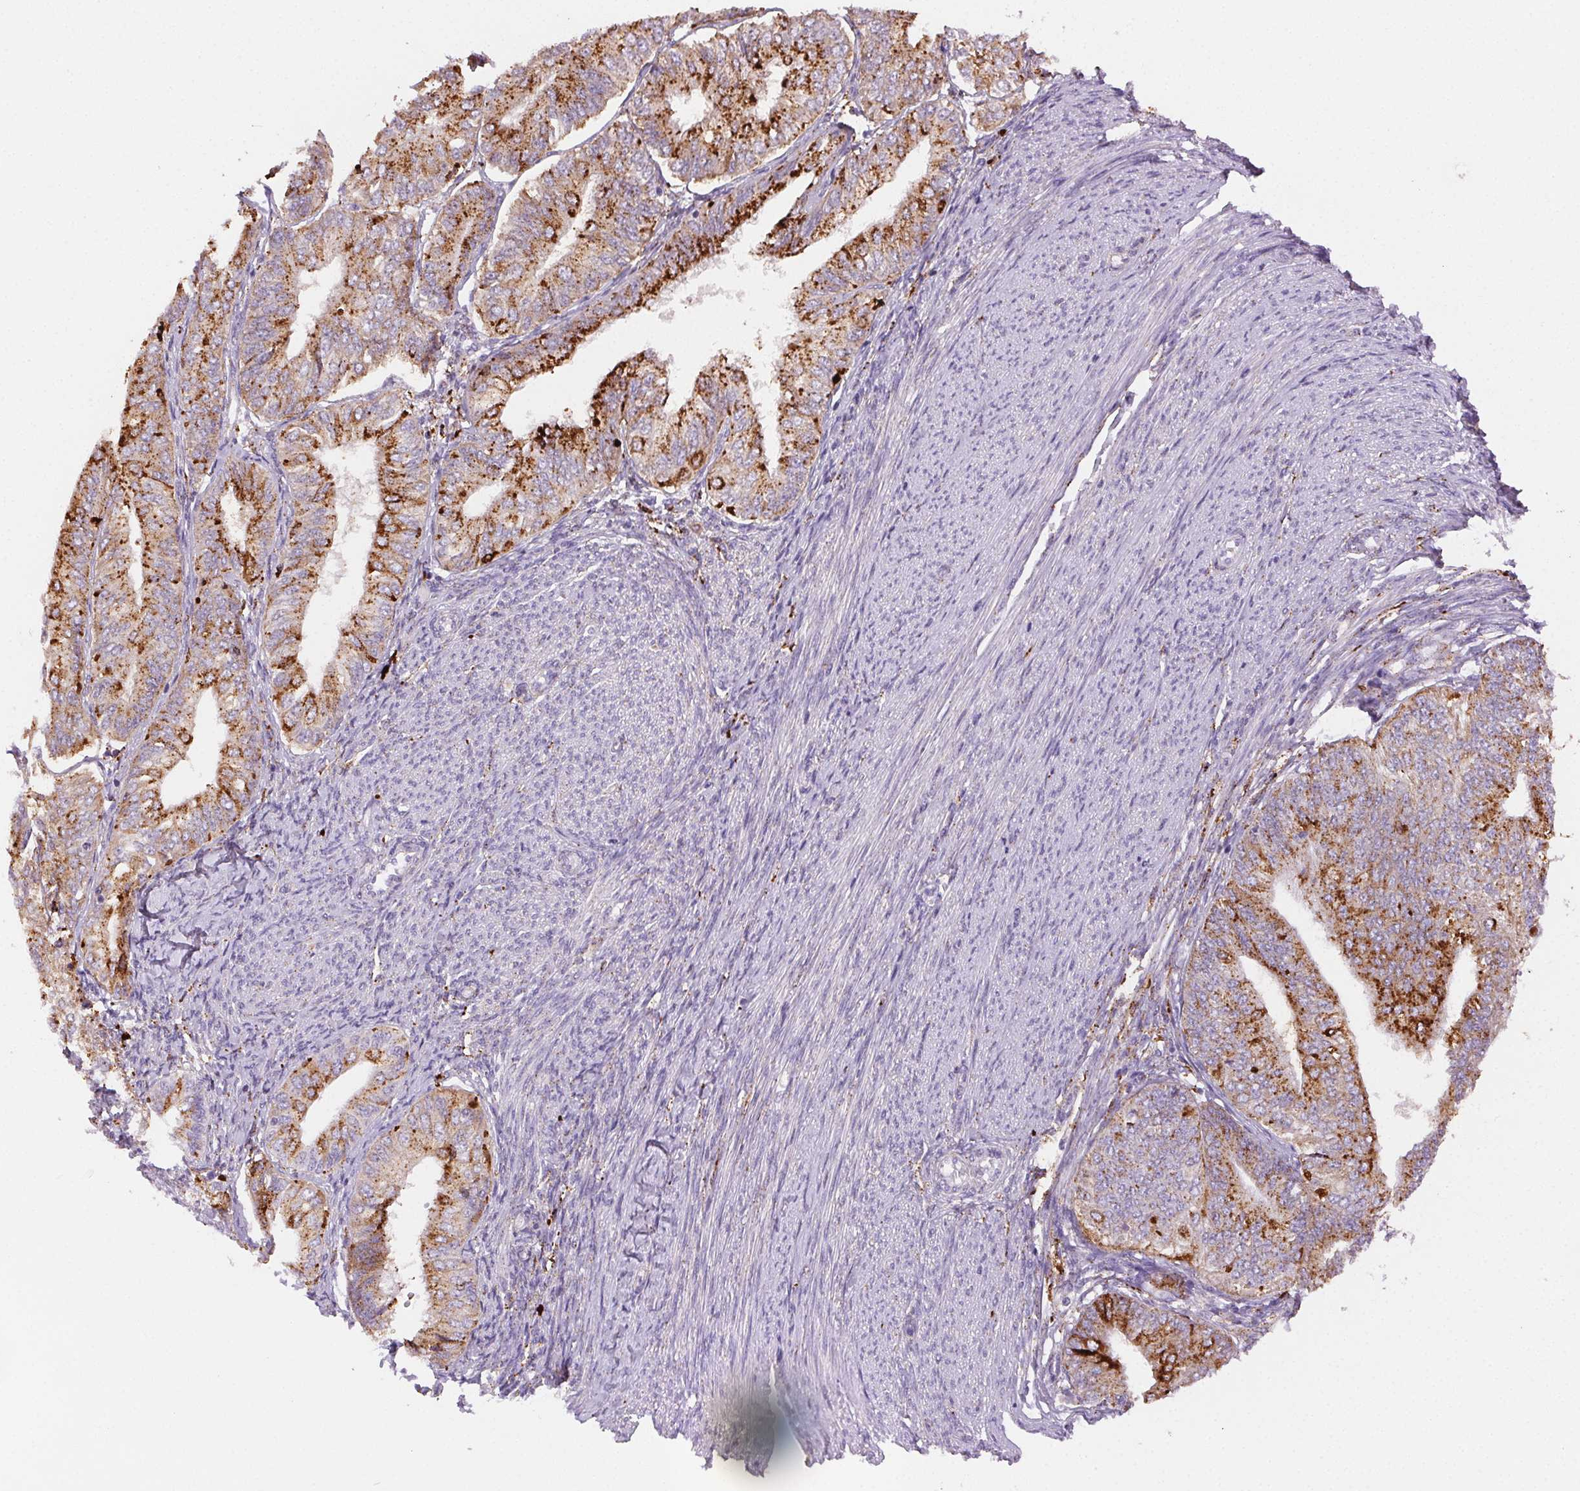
{"staining": {"intensity": "strong", "quantity": "25%-75%", "location": "cytoplasmic/membranous"}, "tissue": "endometrial cancer", "cell_type": "Tumor cells", "image_type": "cancer", "snomed": [{"axis": "morphology", "description": "Adenocarcinoma, NOS"}, {"axis": "topography", "description": "Endometrium"}], "caption": "DAB (3,3'-diaminobenzidine) immunohistochemical staining of endometrial adenocarcinoma shows strong cytoplasmic/membranous protein positivity in about 25%-75% of tumor cells. The staining was performed using DAB, with brown indicating positive protein expression. Nuclei are stained blue with hematoxylin.", "gene": "SCPEP1", "patient": {"sex": "female", "age": 58}}